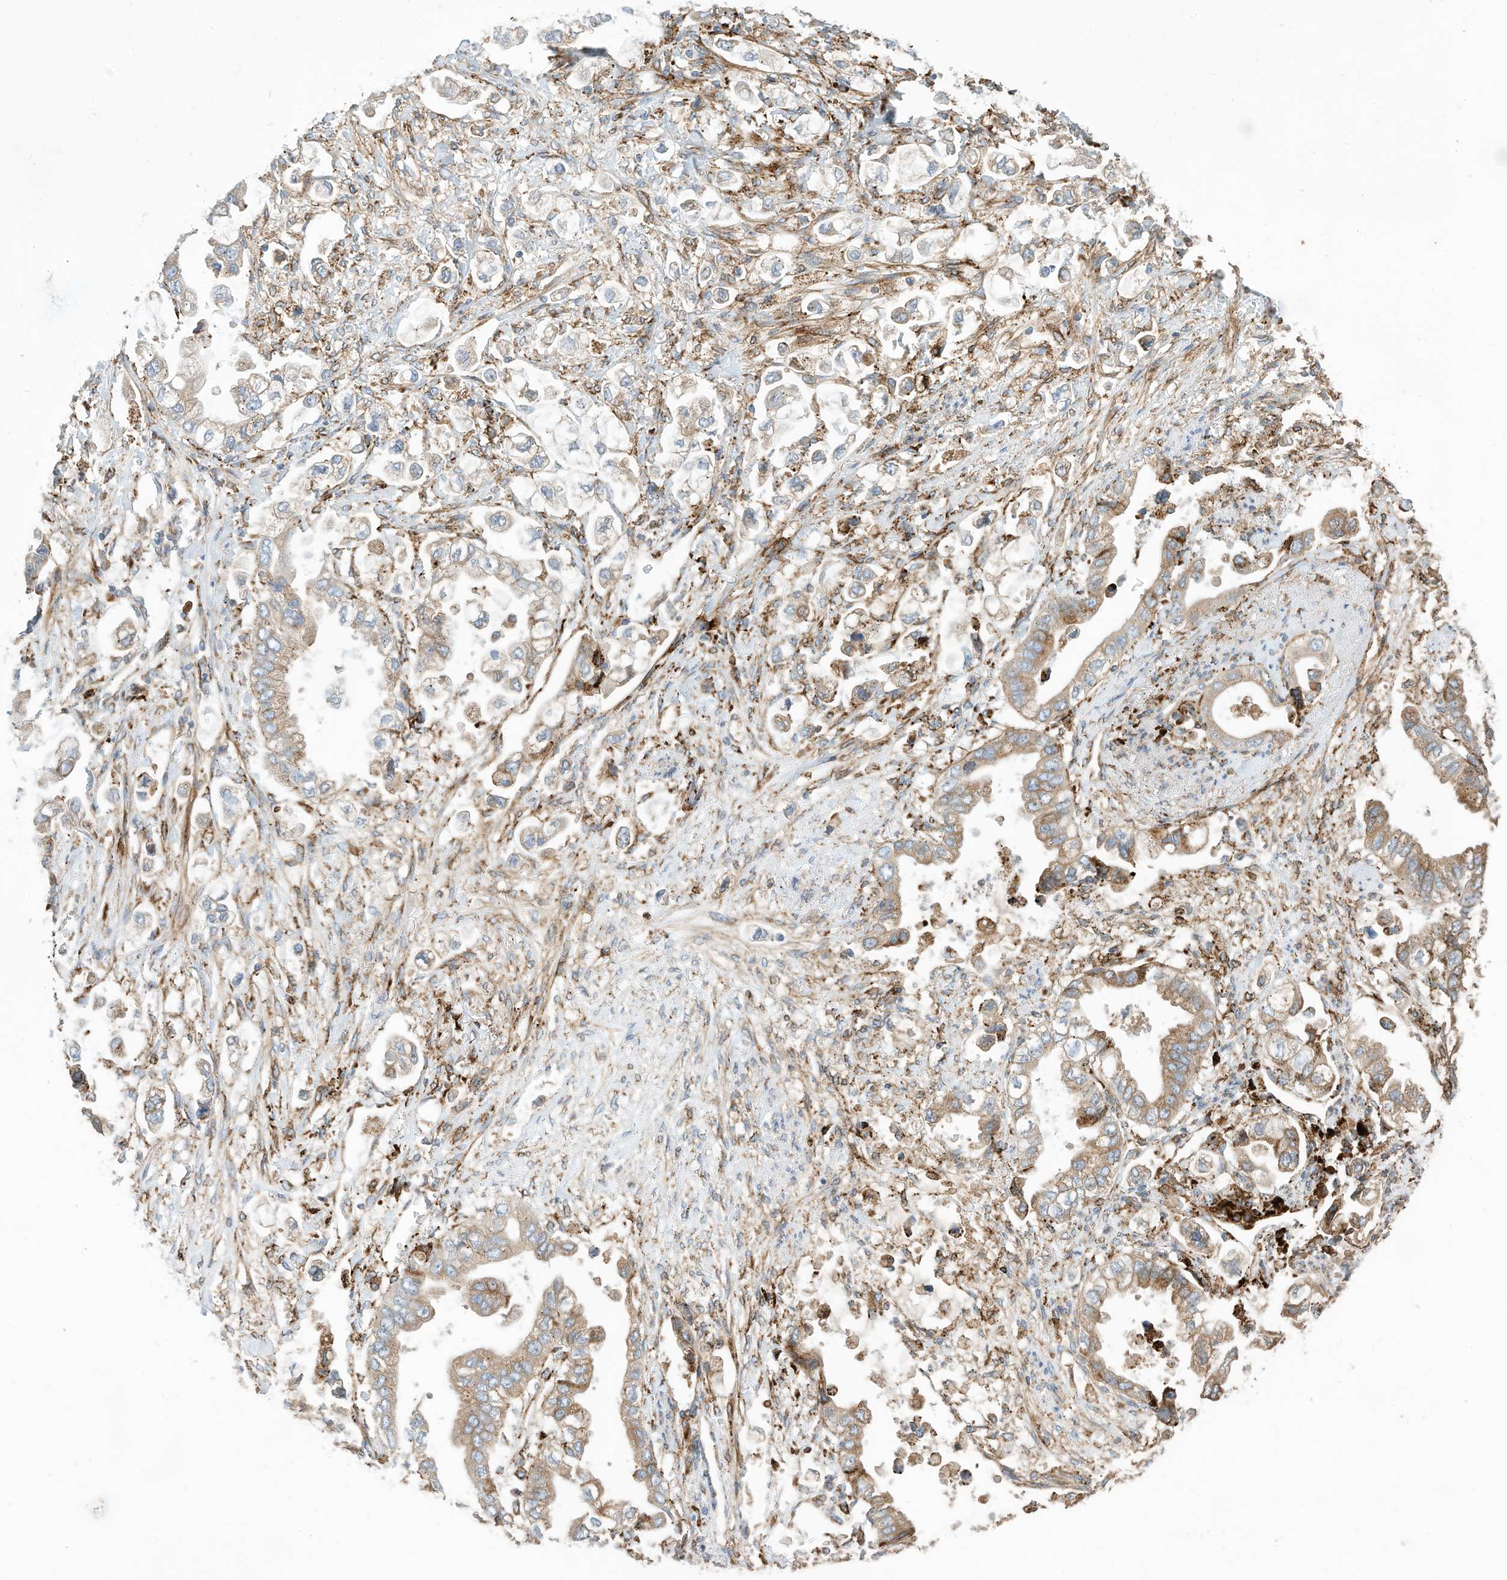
{"staining": {"intensity": "weak", "quantity": ">75%", "location": "cytoplasmic/membranous"}, "tissue": "stomach cancer", "cell_type": "Tumor cells", "image_type": "cancer", "snomed": [{"axis": "morphology", "description": "Adenocarcinoma, NOS"}, {"axis": "topography", "description": "Stomach"}], "caption": "Immunohistochemistry (IHC) of human stomach adenocarcinoma displays low levels of weak cytoplasmic/membranous positivity in approximately >75% of tumor cells.", "gene": "TRNAU1AP", "patient": {"sex": "male", "age": 62}}